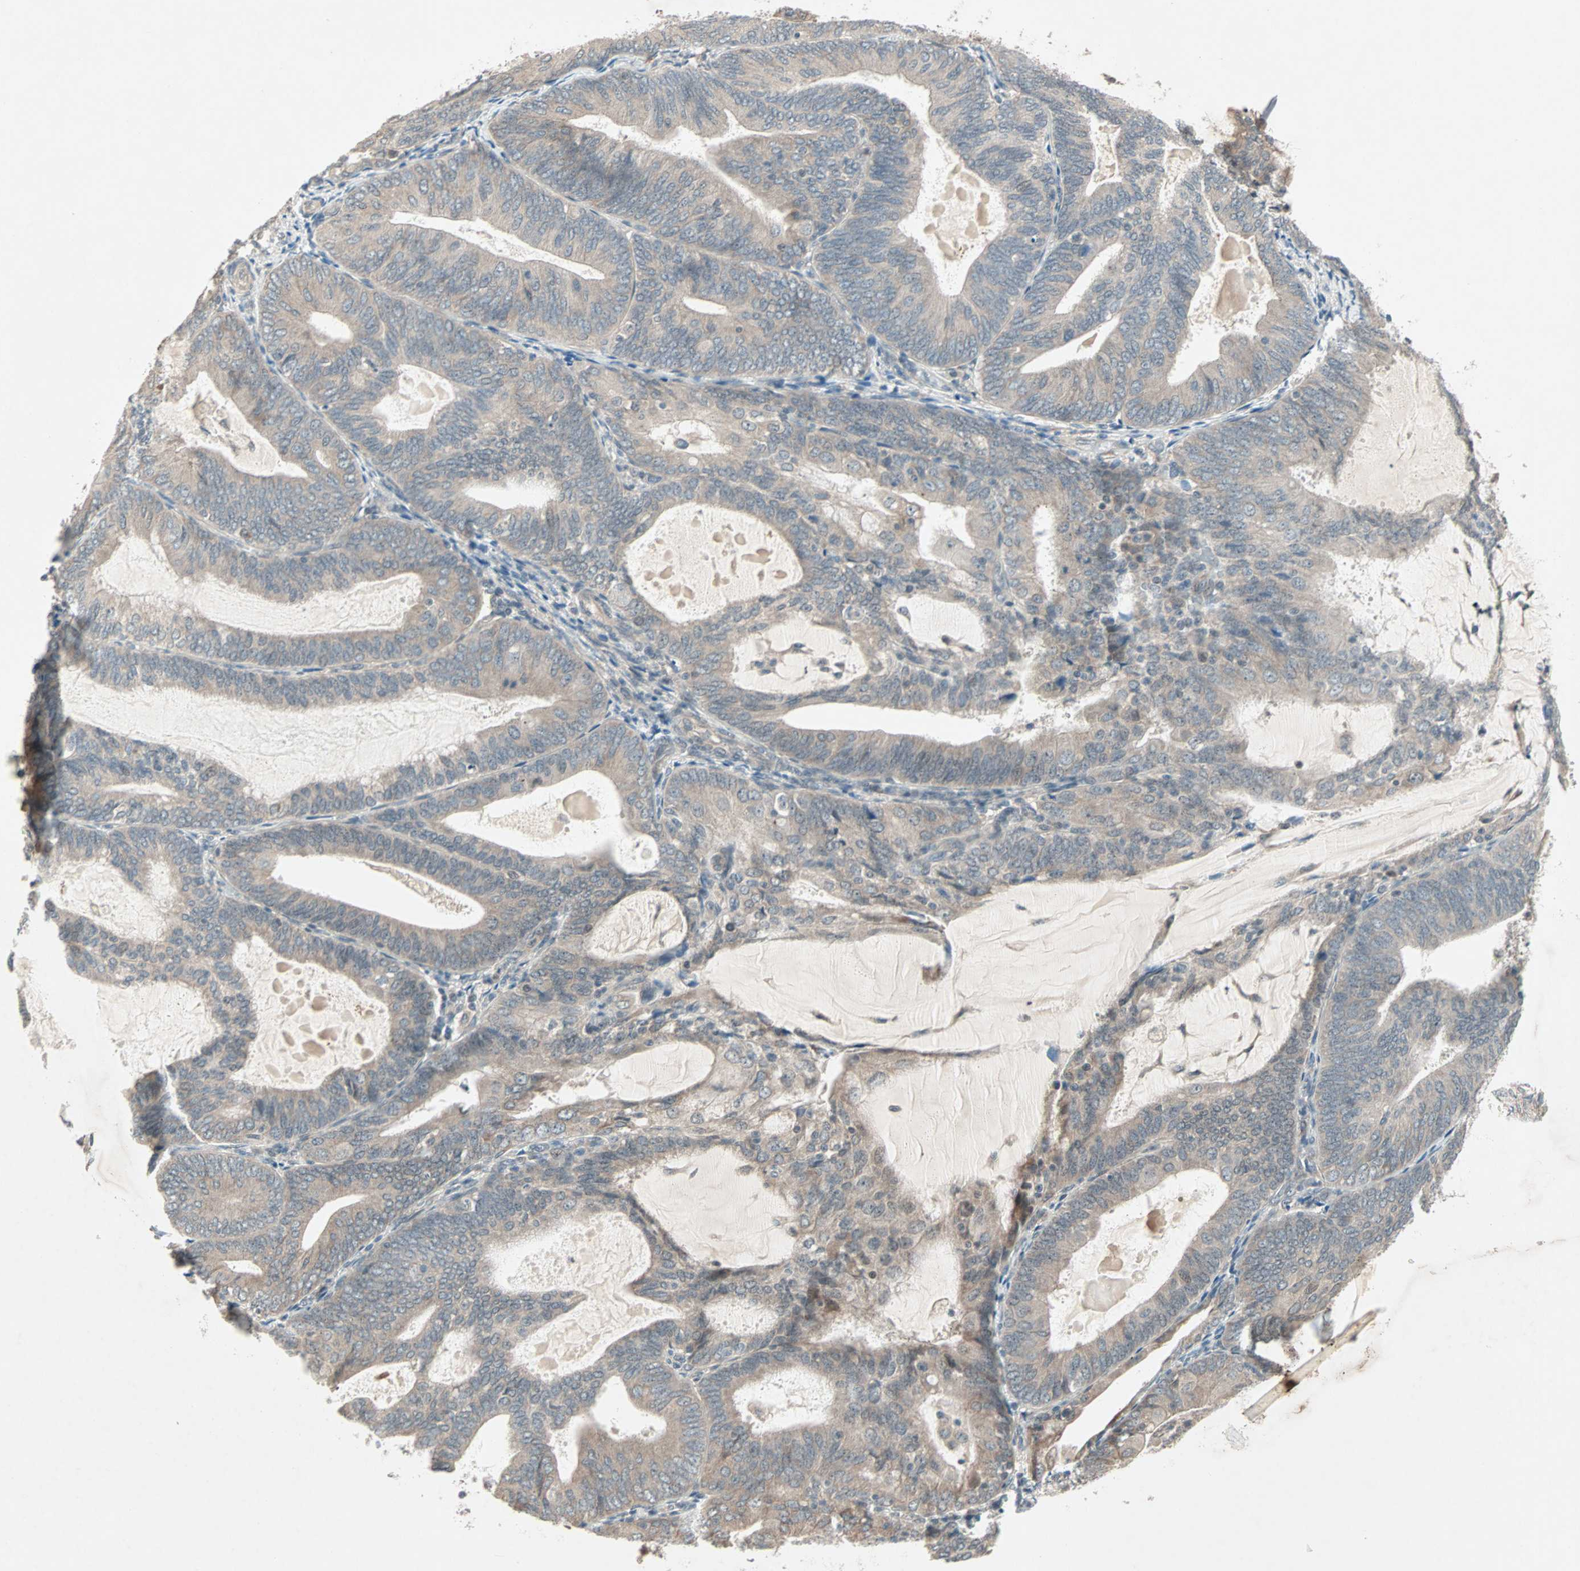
{"staining": {"intensity": "weak", "quantity": ">75%", "location": "cytoplasmic/membranous"}, "tissue": "endometrial cancer", "cell_type": "Tumor cells", "image_type": "cancer", "snomed": [{"axis": "morphology", "description": "Adenocarcinoma, NOS"}, {"axis": "topography", "description": "Endometrium"}], "caption": "Immunohistochemical staining of endometrial cancer (adenocarcinoma) demonstrates low levels of weak cytoplasmic/membranous staining in approximately >75% of tumor cells.", "gene": "PGBD1", "patient": {"sex": "female", "age": 81}}